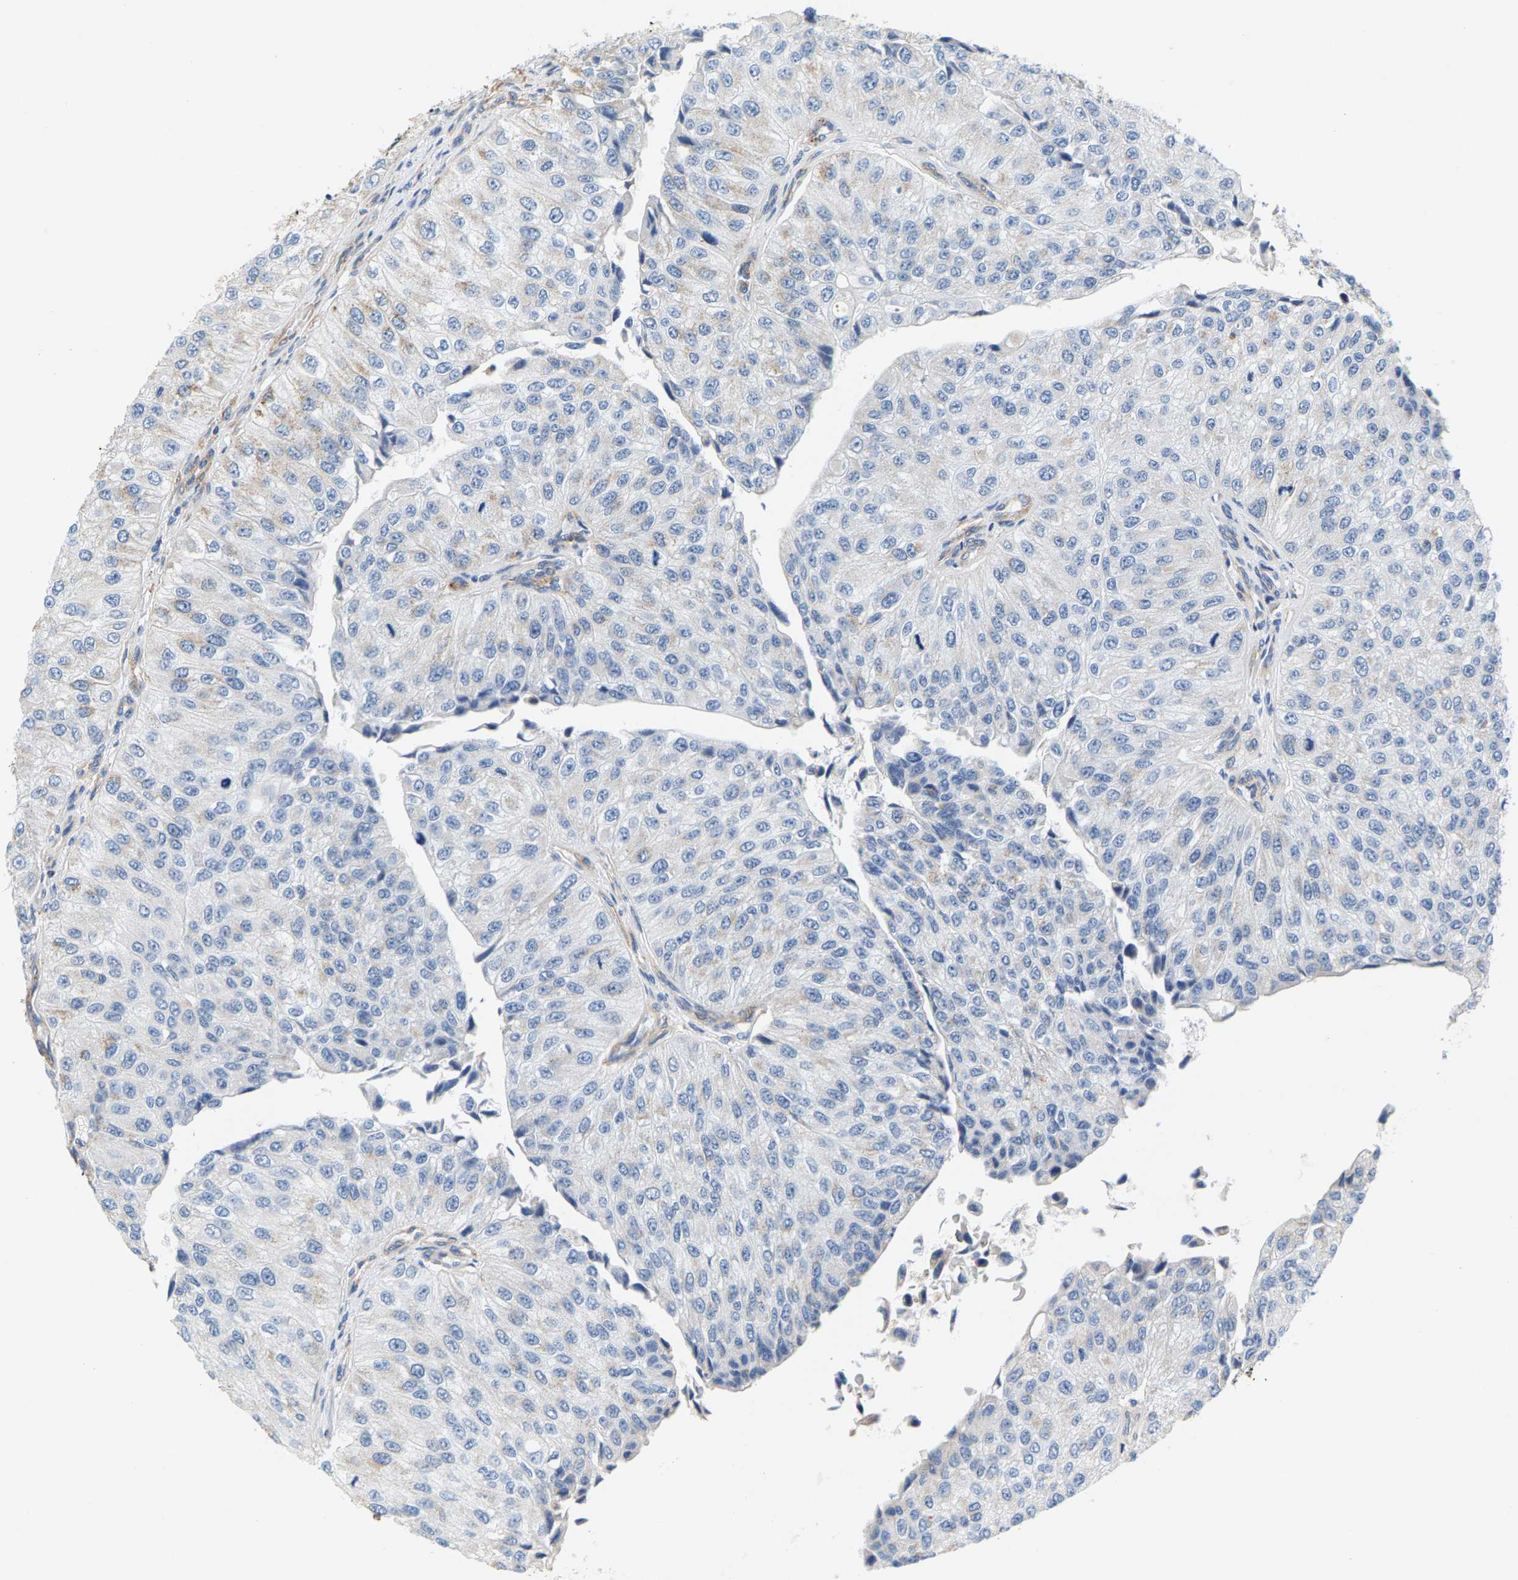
{"staining": {"intensity": "weak", "quantity": "<25%", "location": "cytoplasmic/membranous"}, "tissue": "urothelial cancer", "cell_type": "Tumor cells", "image_type": "cancer", "snomed": [{"axis": "morphology", "description": "Urothelial carcinoma, High grade"}, {"axis": "topography", "description": "Kidney"}, {"axis": "topography", "description": "Urinary bladder"}], "caption": "There is no significant expression in tumor cells of urothelial cancer.", "gene": "SHMT2", "patient": {"sex": "male", "age": 77}}